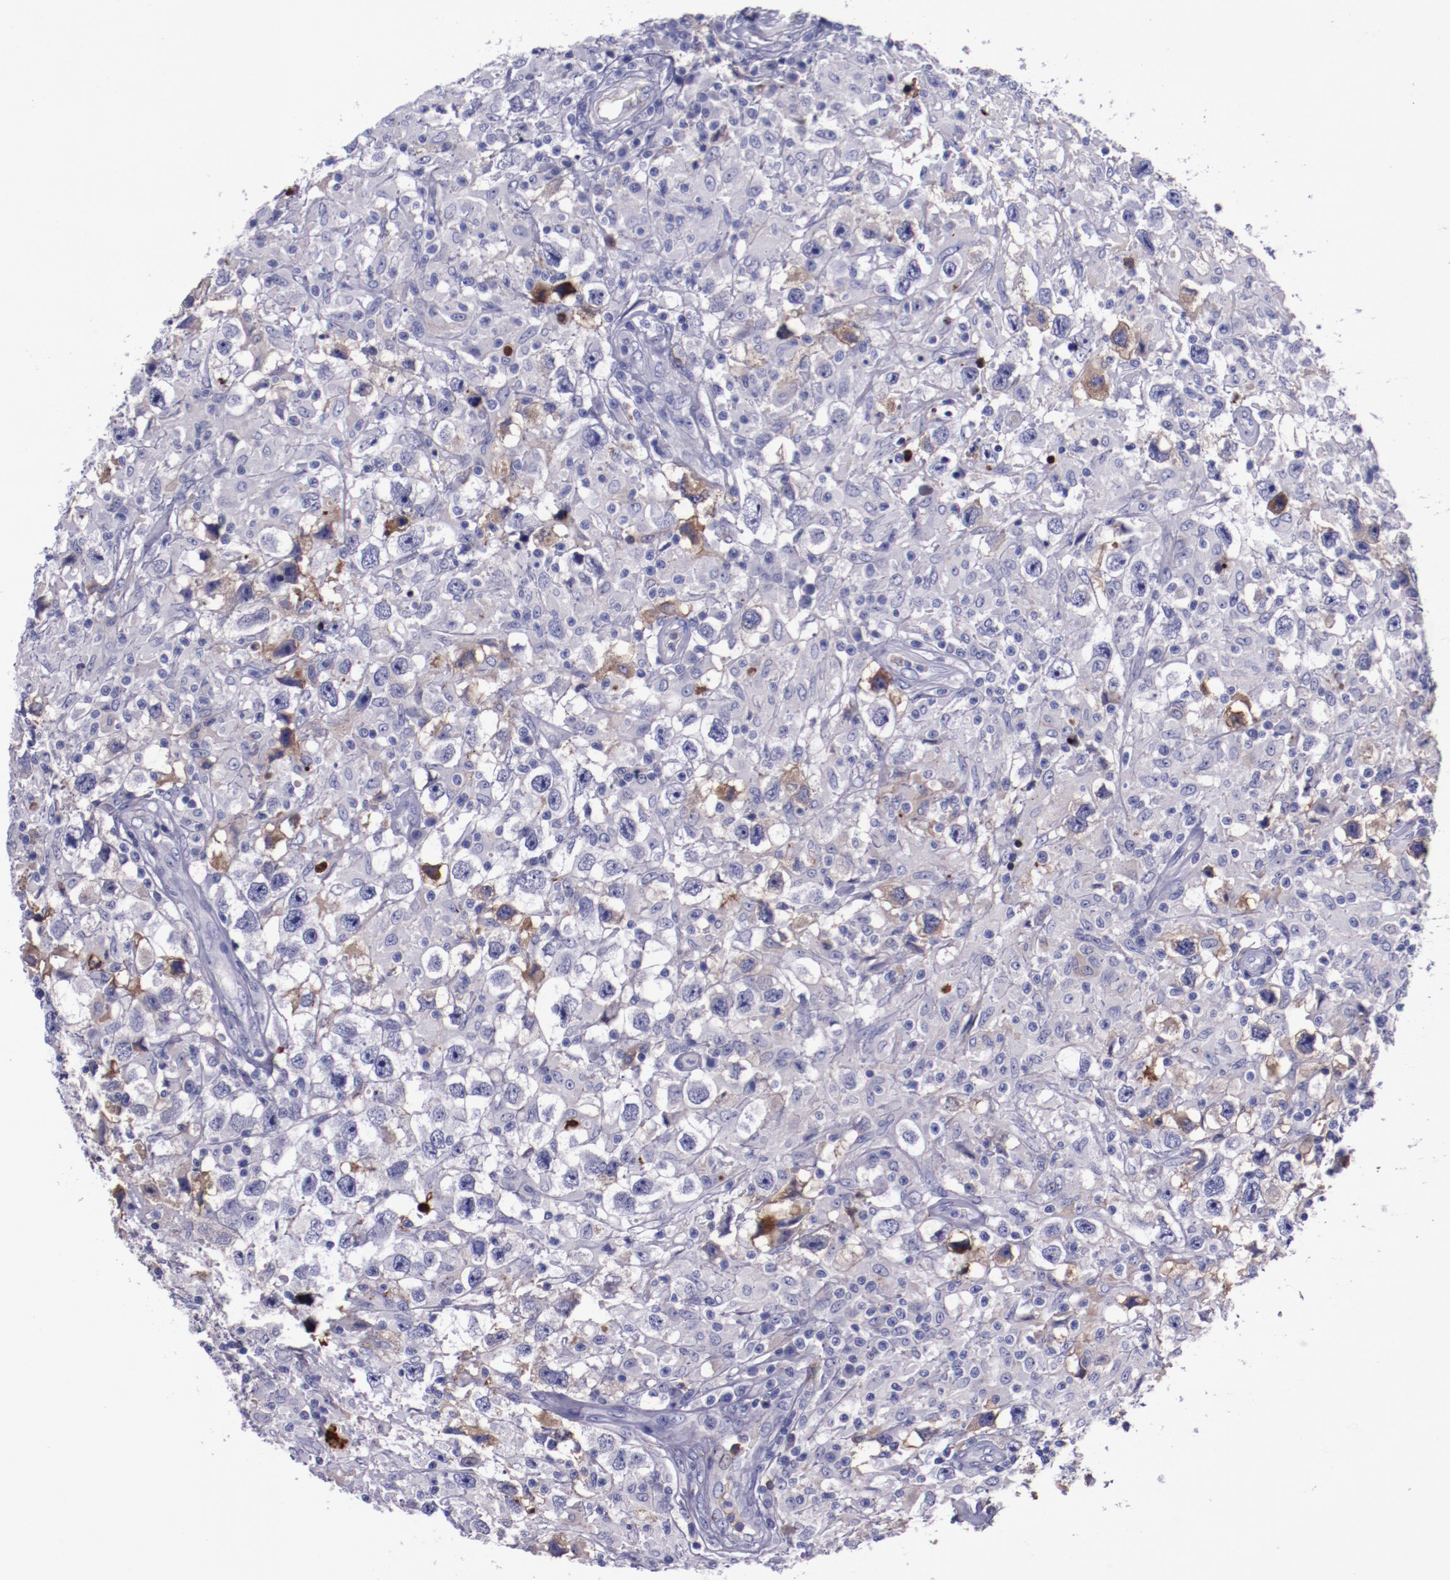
{"staining": {"intensity": "moderate", "quantity": "<25%", "location": "cytoplasmic/membranous"}, "tissue": "testis cancer", "cell_type": "Tumor cells", "image_type": "cancer", "snomed": [{"axis": "morphology", "description": "Seminoma, NOS"}, {"axis": "topography", "description": "Testis"}], "caption": "This is a micrograph of IHC staining of testis cancer (seminoma), which shows moderate positivity in the cytoplasmic/membranous of tumor cells.", "gene": "APOH", "patient": {"sex": "male", "age": 34}}